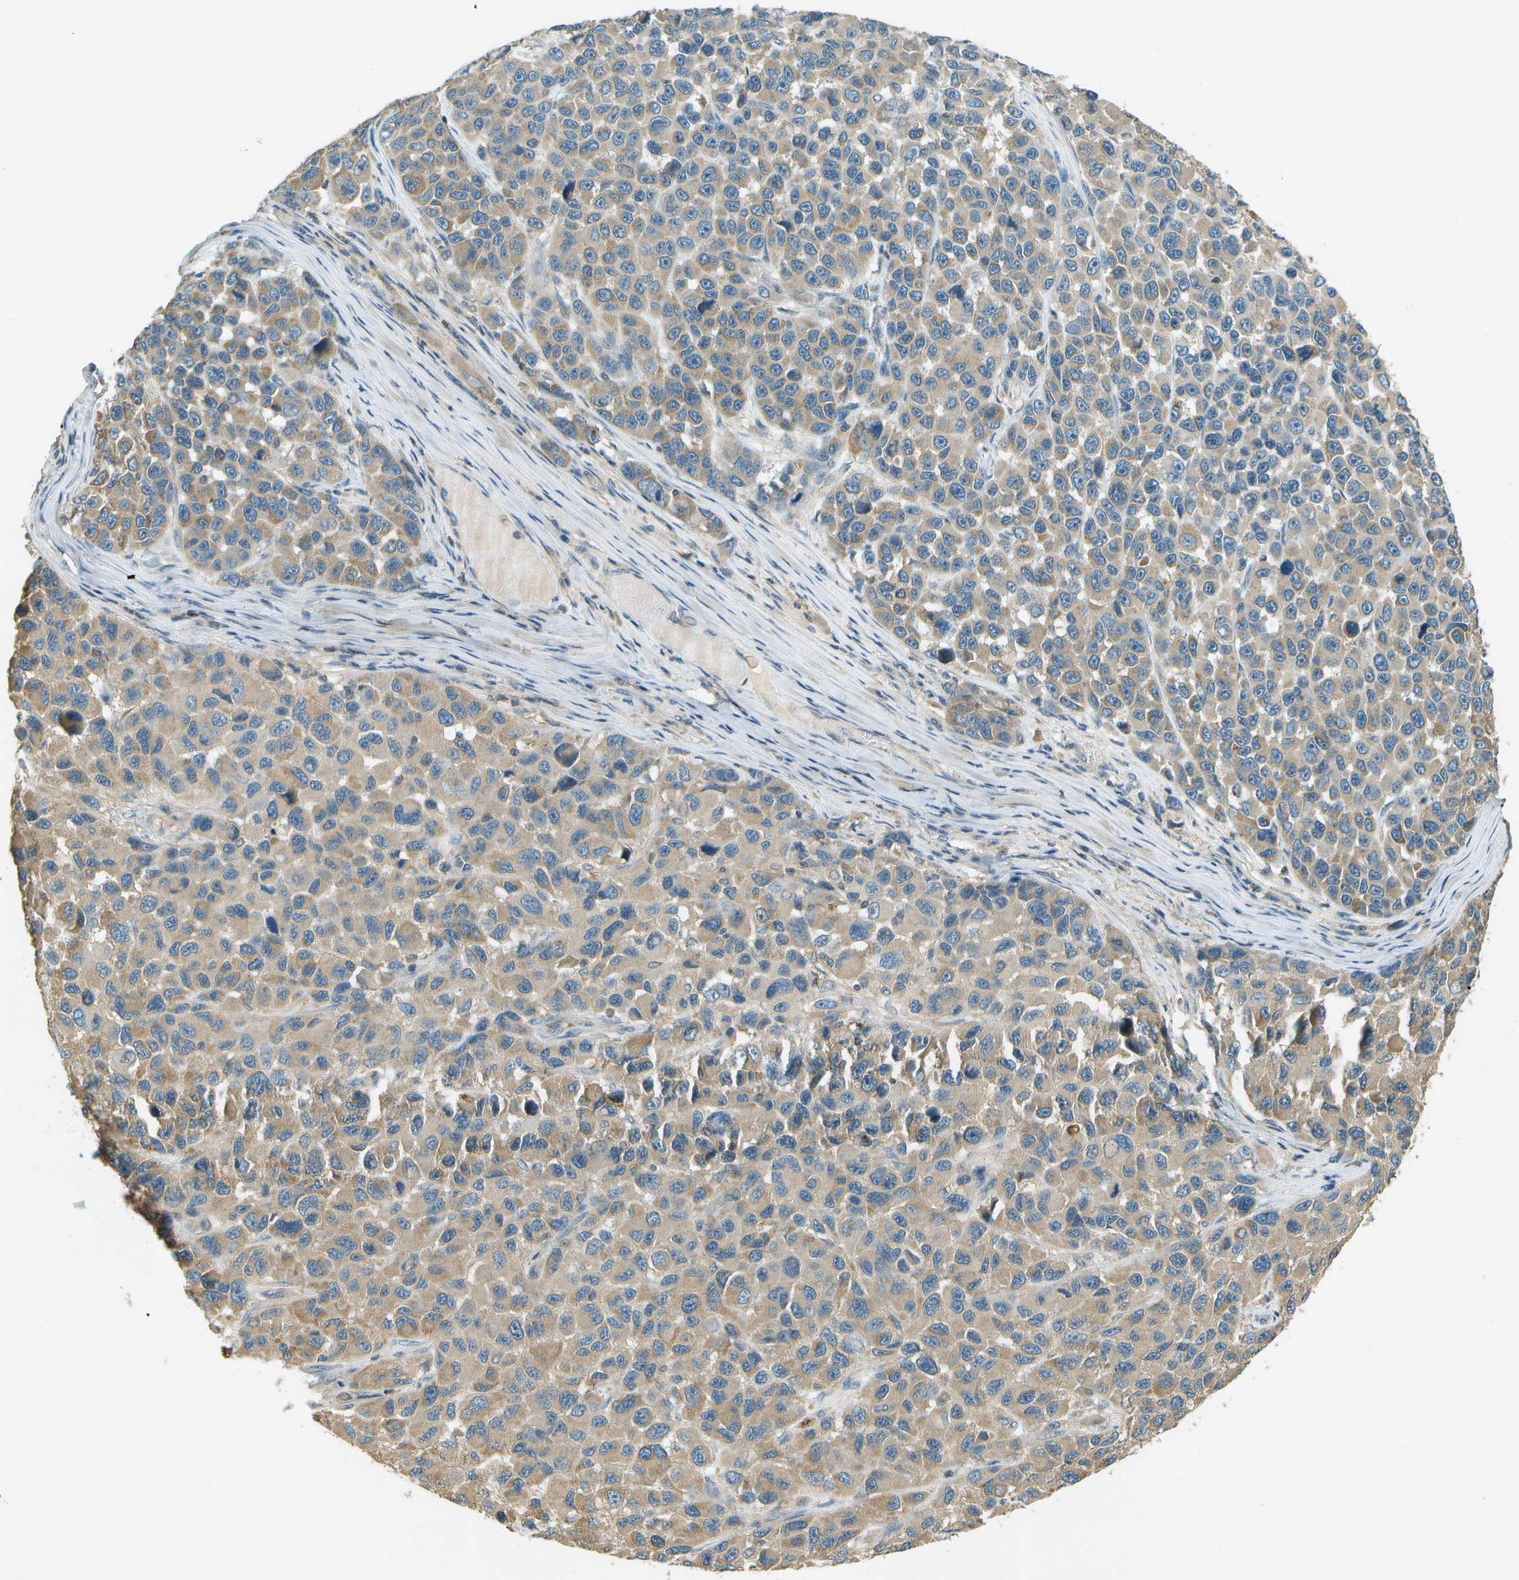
{"staining": {"intensity": "weak", "quantity": "25%-75%", "location": "cytoplasmic/membranous"}, "tissue": "melanoma", "cell_type": "Tumor cells", "image_type": "cancer", "snomed": [{"axis": "morphology", "description": "Malignant melanoma, NOS"}, {"axis": "topography", "description": "Skin"}], "caption": "Weak cytoplasmic/membranous staining is present in about 25%-75% of tumor cells in malignant melanoma. The staining was performed using DAB (3,3'-diaminobenzidine), with brown indicating positive protein expression. Nuclei are stained blue with hematoxylin.", "gene": "NUDT4", "patient": {"sex": "male", "age": 53}}